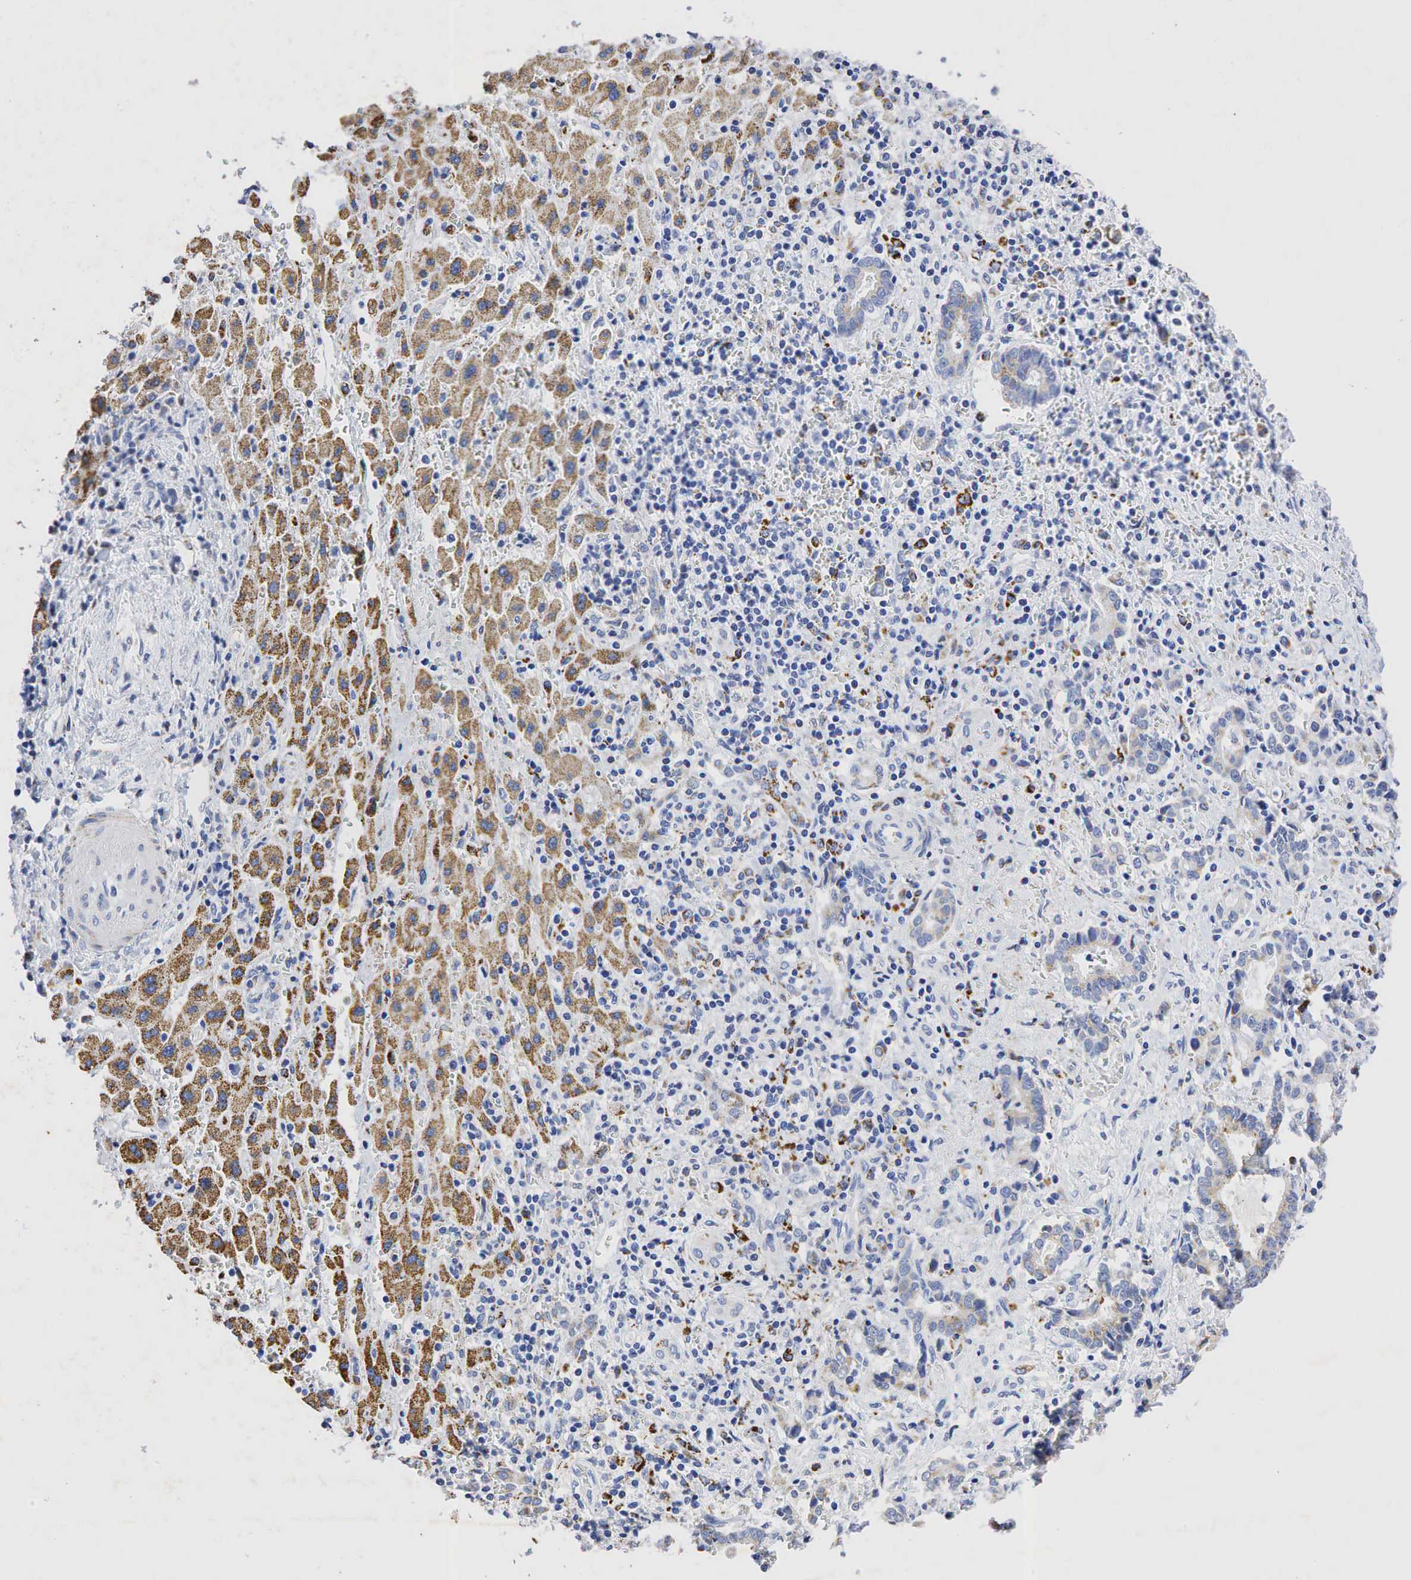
{"staining": {"intensity": "weak", "quantity": "25%-75%", "location": "cytoplasmic/membranous"}, "tissue": "liver cancer", "cell_type": "Tumor cells", "image_type": "cancer", "snomed": [{"axis": "morphology", "description": "Cholangiocarcinoma"}, {"axis": "topography", "description": "Liver"}], "caption": "About 25%-75% of tumor cells in human liver cancer (cholangiocarcinoma) display weak cytoplasmic/membranous protein staining as visualized by brown immunohistochemical staining.", "gene": "SYP", "patient": {"sex": "male", "age": 57}}